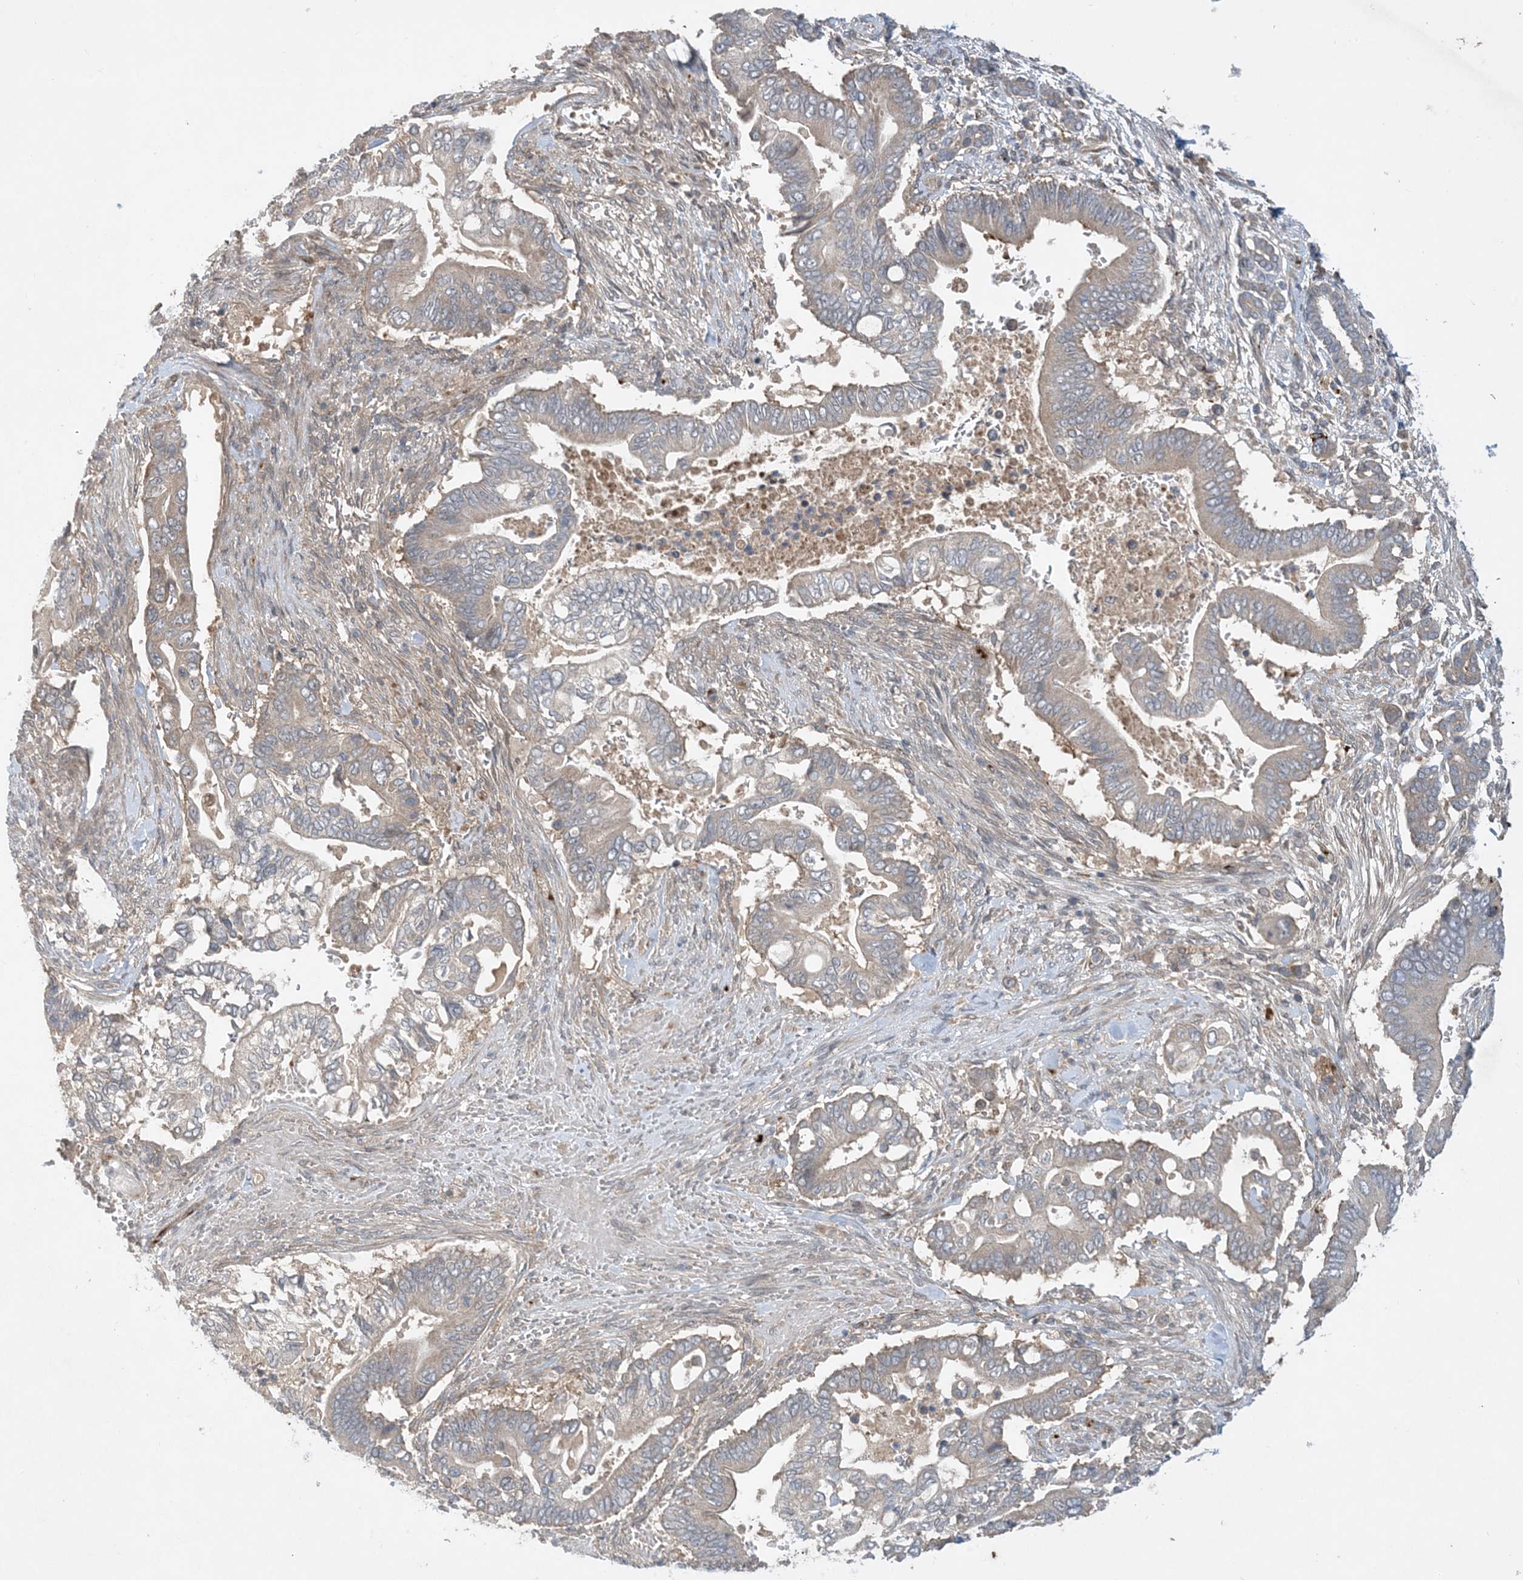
{"staining": {"intensity": "weak", "quantity": "<25%", "location": "cytoplasmic/membranous"}, "tissue": "pancreatic cancer", "cell_type": "Tumor cells", "image_type": "cancer", "snomed": [{"axis": "morphology", "description": "Adenocarcinoma, NOS"}, {"axis": "topography", "description": "Pancreas"}], "caption": "The micrograph displays no staining of tumor cells in pancreatic cancer (adenocarcinoma).", "gene": "TINAG", "patient": {"sex": "male", "age": 68}}